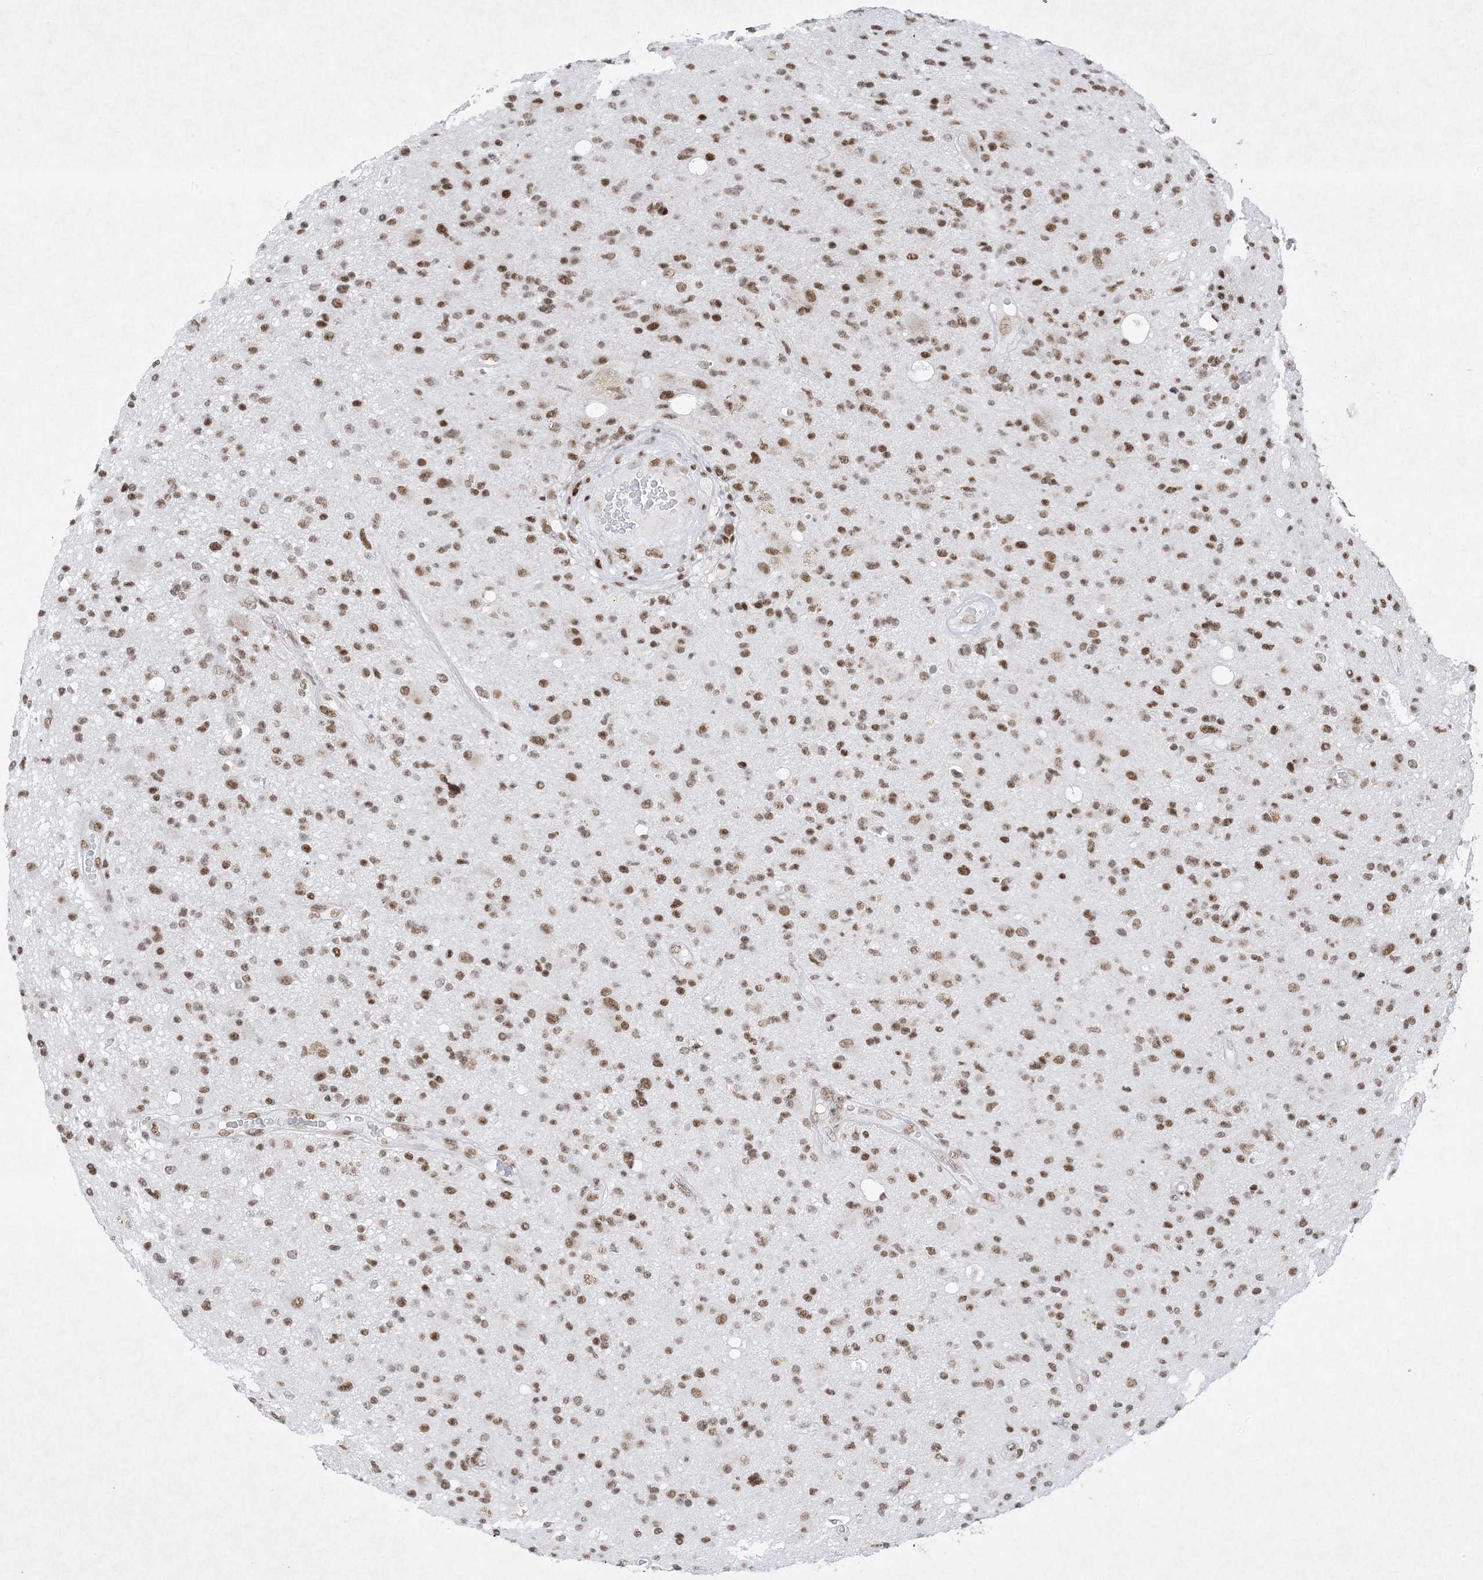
{"staining": {"intensity": "moderate", "quantity": ">75%", "location": "nuclear"}, "tissue": "glioma", "cell_type": "Tumor cells", "image_type": "cancer", "snomed": [{"axis": "morphology", "description": "Glioma, malignant, High grade"}, {"axis": "topography", "description": "Brain"}], "caption": "Malignant glioma (high-grade) stained with a protein marker shows moderate staining in tumor cells.", "gene": "PKNOX2", "patient": {"sex": "male", "age": 33}}